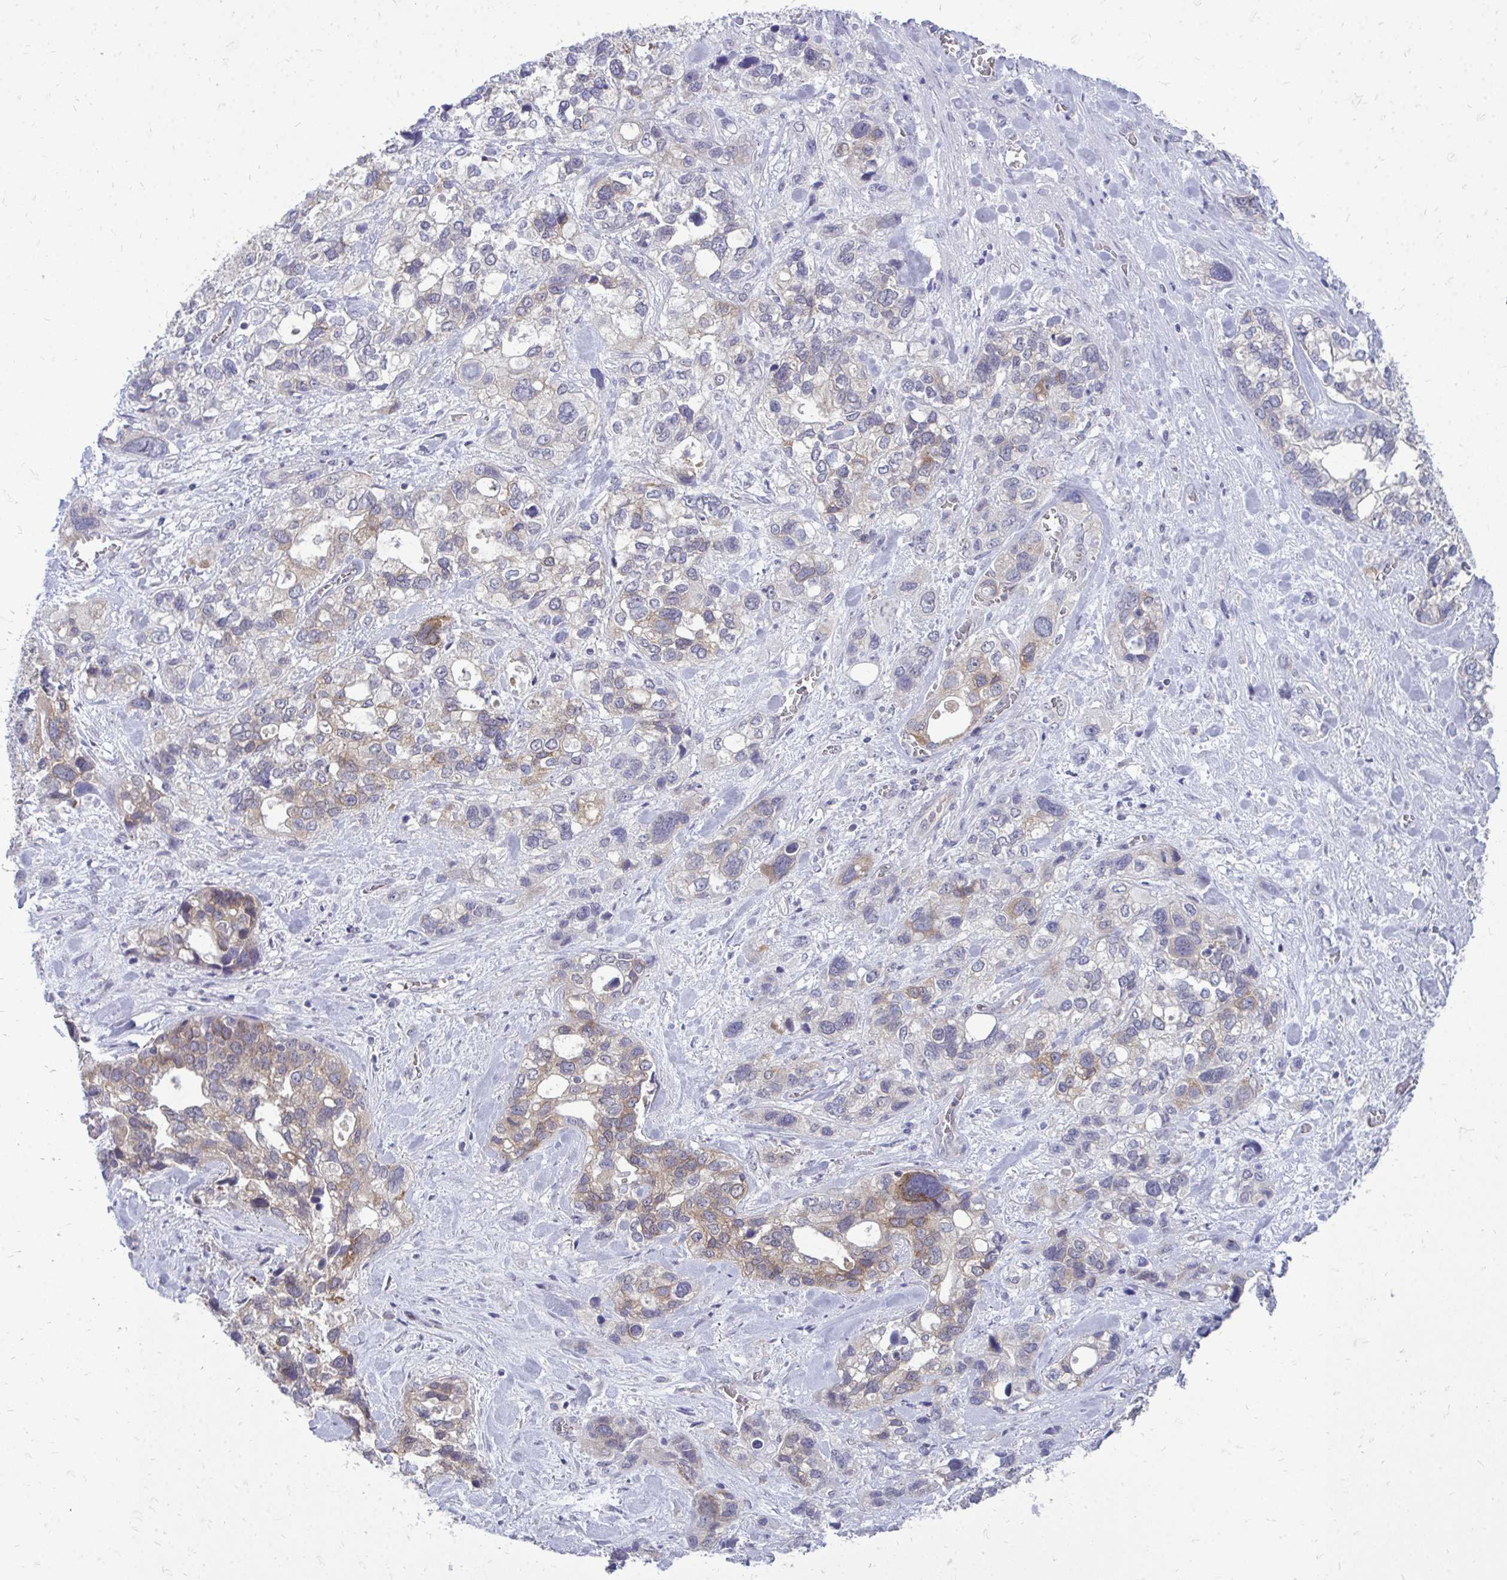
{"staining": {"intensity": "weak", "quantity": "25%-75%", "location": "cytoplasmic/membranous"}, "tissue": "stomach cancer", "cell_type": "Tumor cells", "image_type": "cancer", "snomed": [{"axis": "morphology", "description": "Adenocarcinoma, NOS"}, {"axis": "topography", "description": "Stomach, upper"}], "caption": "High-magnification brightfield microscopy of stomach cancer stained with DAB (brown) and counterstained with hematoxylin (blue). tumor cells exhibit weak cytoplasmic/membranous positivity is present in about25%-75% of cells. The staining was performed using DAB to visualize the protein expression in brown, while the nuclei were stained in blue with hematoxylin (Magnification: 20x).", "gene": "ACSL5", "patient": {"sex": "female", "age": 81}}